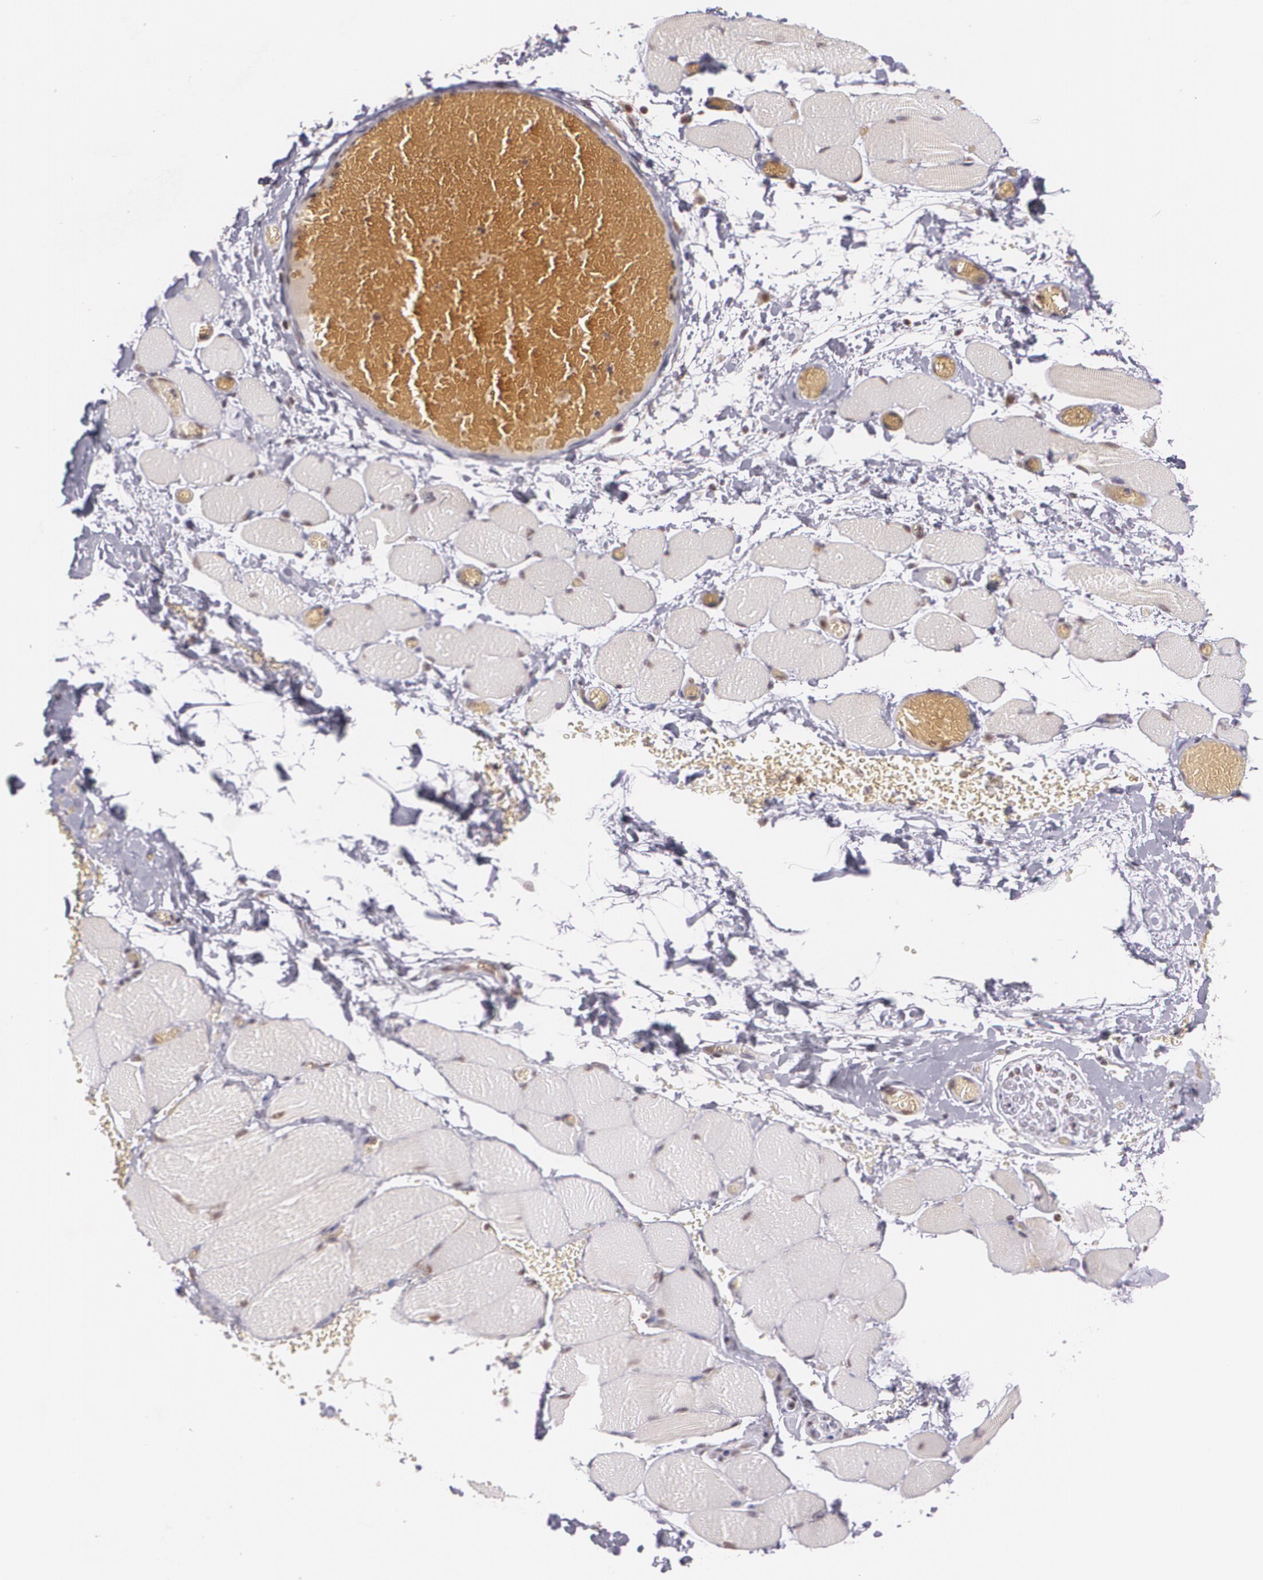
{"staining": {"intensity": "negative", "quantity": "none", "location": "none"}, "tissue": "skeletal muscle", "cell_type": "Myocytes", "image_type": "normal", "snomed": [{"axis": "morphology", "description": "Normal tissue, NOS"}, {"axis": "topography", "description": "Skeletal muscle"}, {"axis": "topography", "description": "Soft tissue"}], "caption": "This is a micrograph of immunohistochemistry (IHC) staining of normal skeletal muscle, which shows no staining in myocytes.", "gene": "CUL2", "patient": {"sex": "female", "age": 58}}